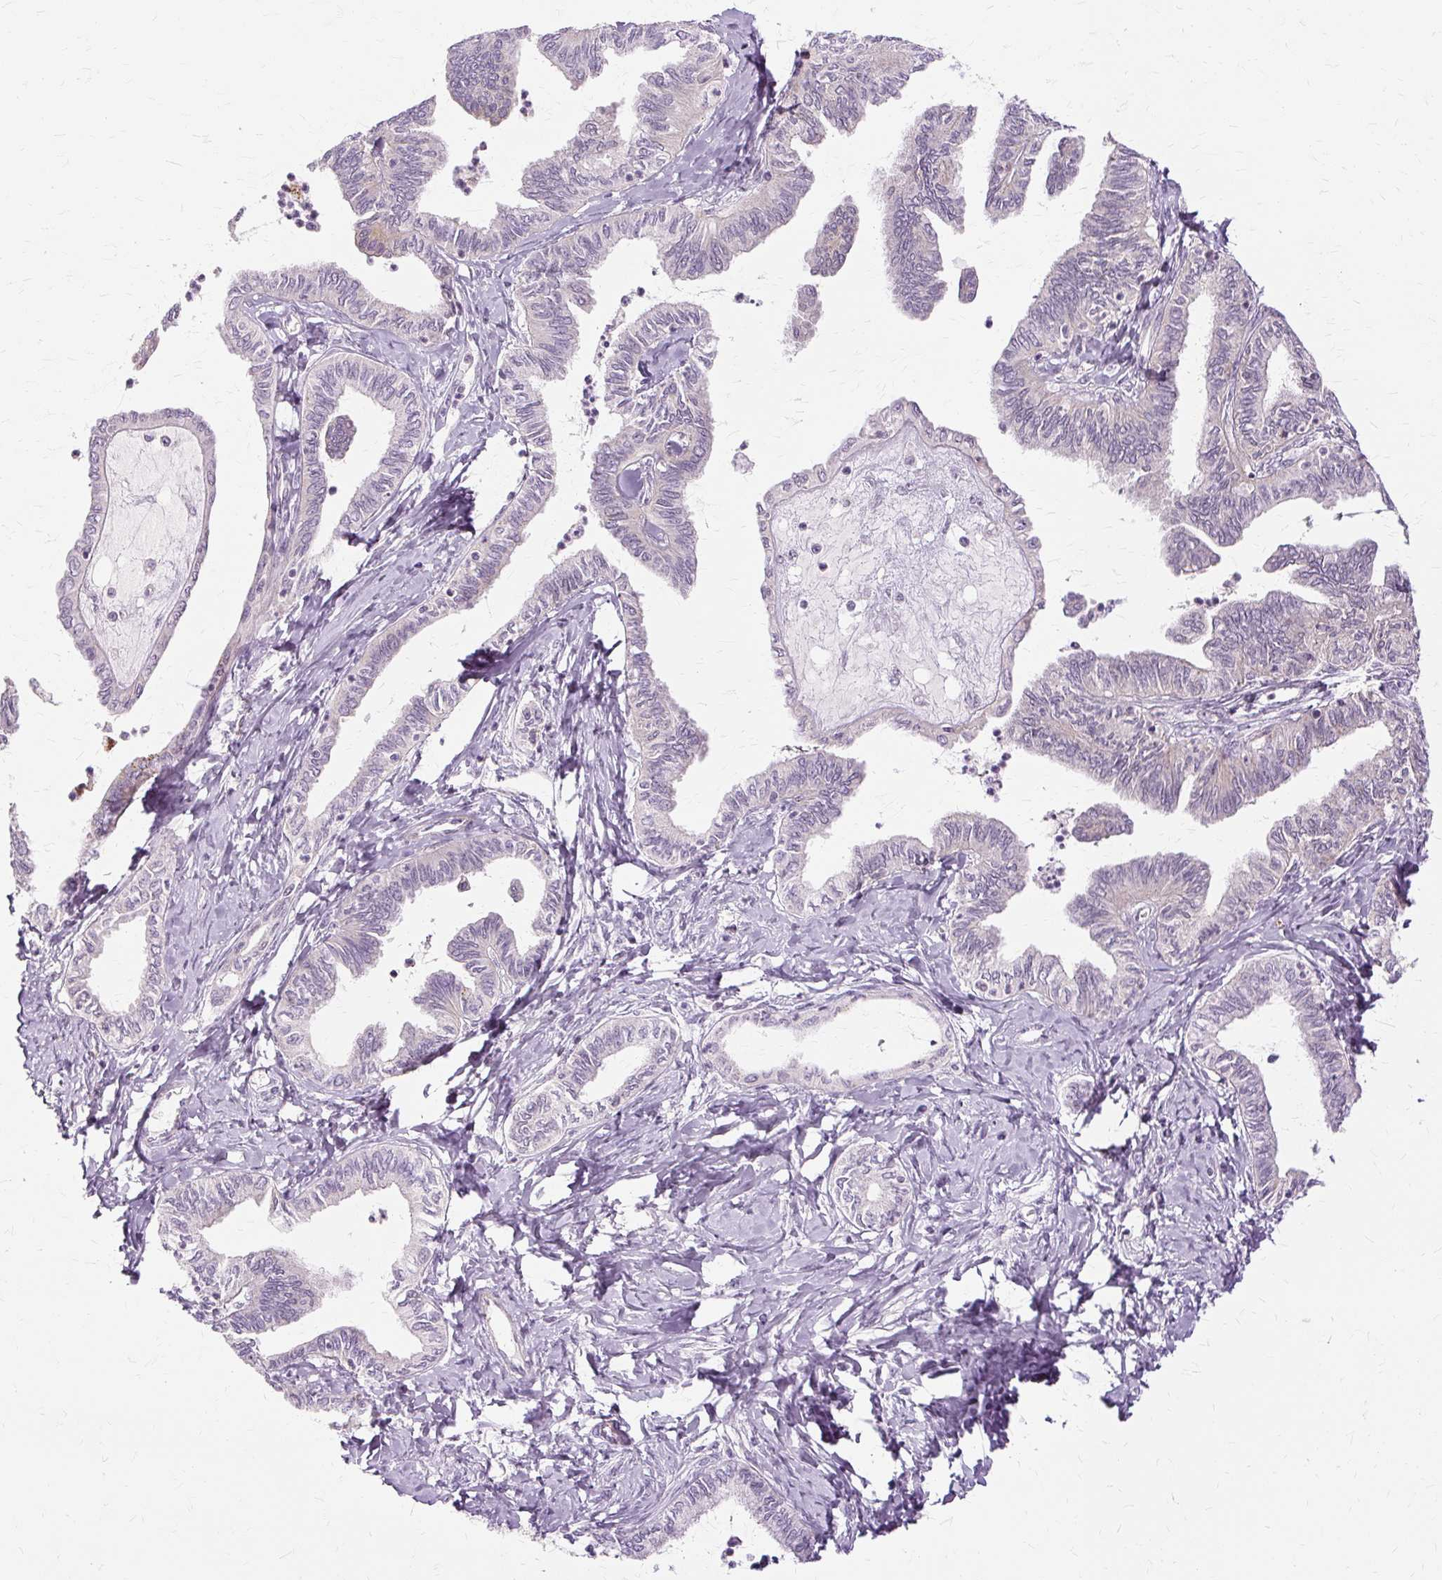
{"staining": {"intensity": "negative", "quantity": "none", "location": "none"}, "tissue": "ovarian cancer", "cell_type": "Tumor cells", "image_type": "cancer", "snomed": [{"axis": "morphology", "description": "Carcinoma, endometroid"}, {"axis": "topography", "description": "Ovary"}], "caption": "The micrograph demonstrates no staining of tumor cells in ovarian cancer.", "gene": "MMACHC", "patient": {"sex": "female", "age": 70}}